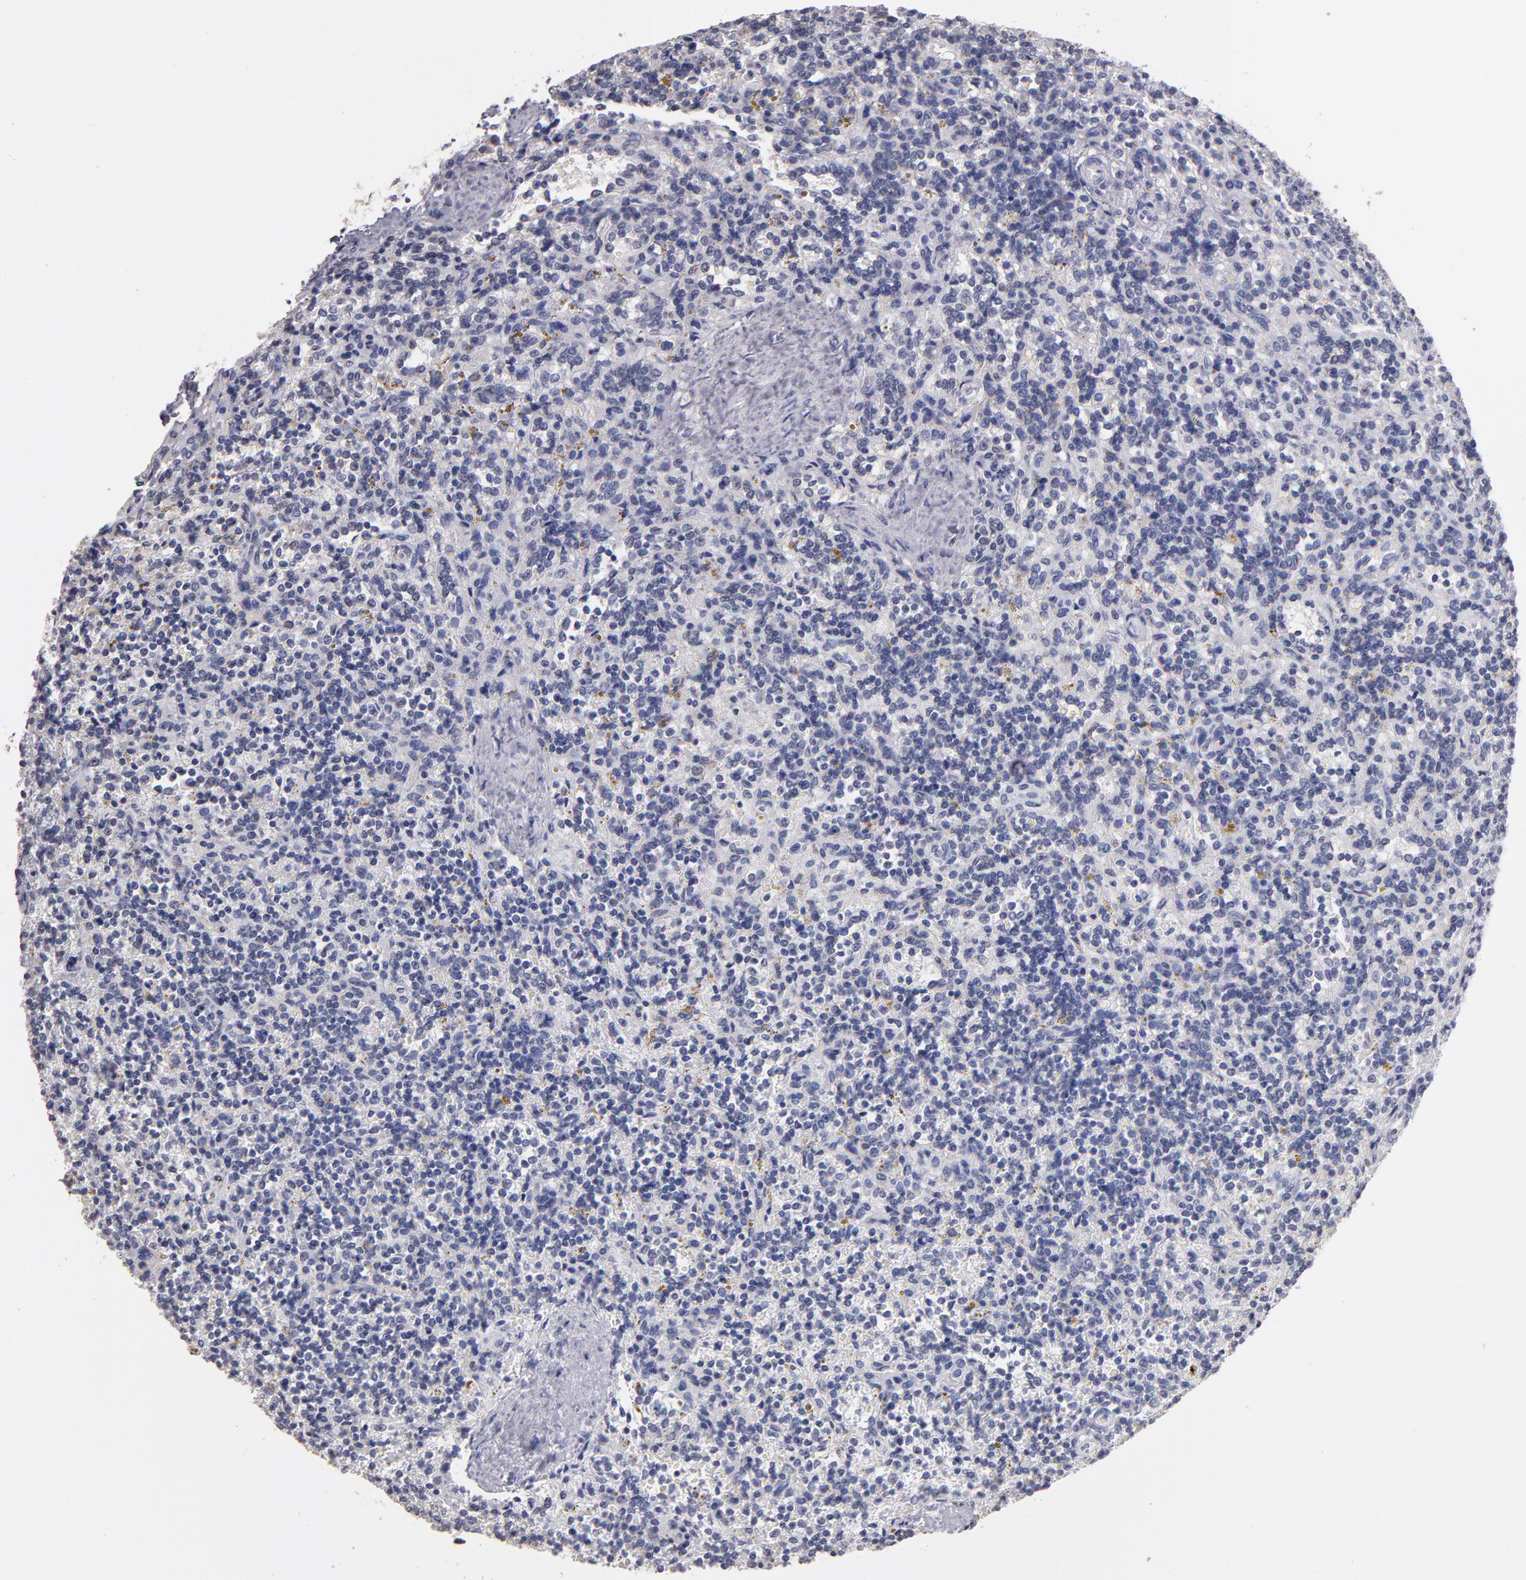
{"staining": {"intensity": "negative", "quantity": "none", "location": "none"}, "tissue": "lymphoma", "cell_type": "Tumor cells", "image_type": "cancer", "snomed": [{"axis": "morphology", "description": "Malignant lymphoma, non-Hodgkin's type, Low grade"}, {"axis": "topography", "description": "Spleen"}], "caption": "High magnification brightfield microscopy of lymphoma stained with DAB (3,3'-diaminobenzidine) (brown) and counterstained with hematoxylin (blue): tumor cells show no significant positivity.", "gene": "SOX10", "patient": {"sex": "male", "age": 67}}